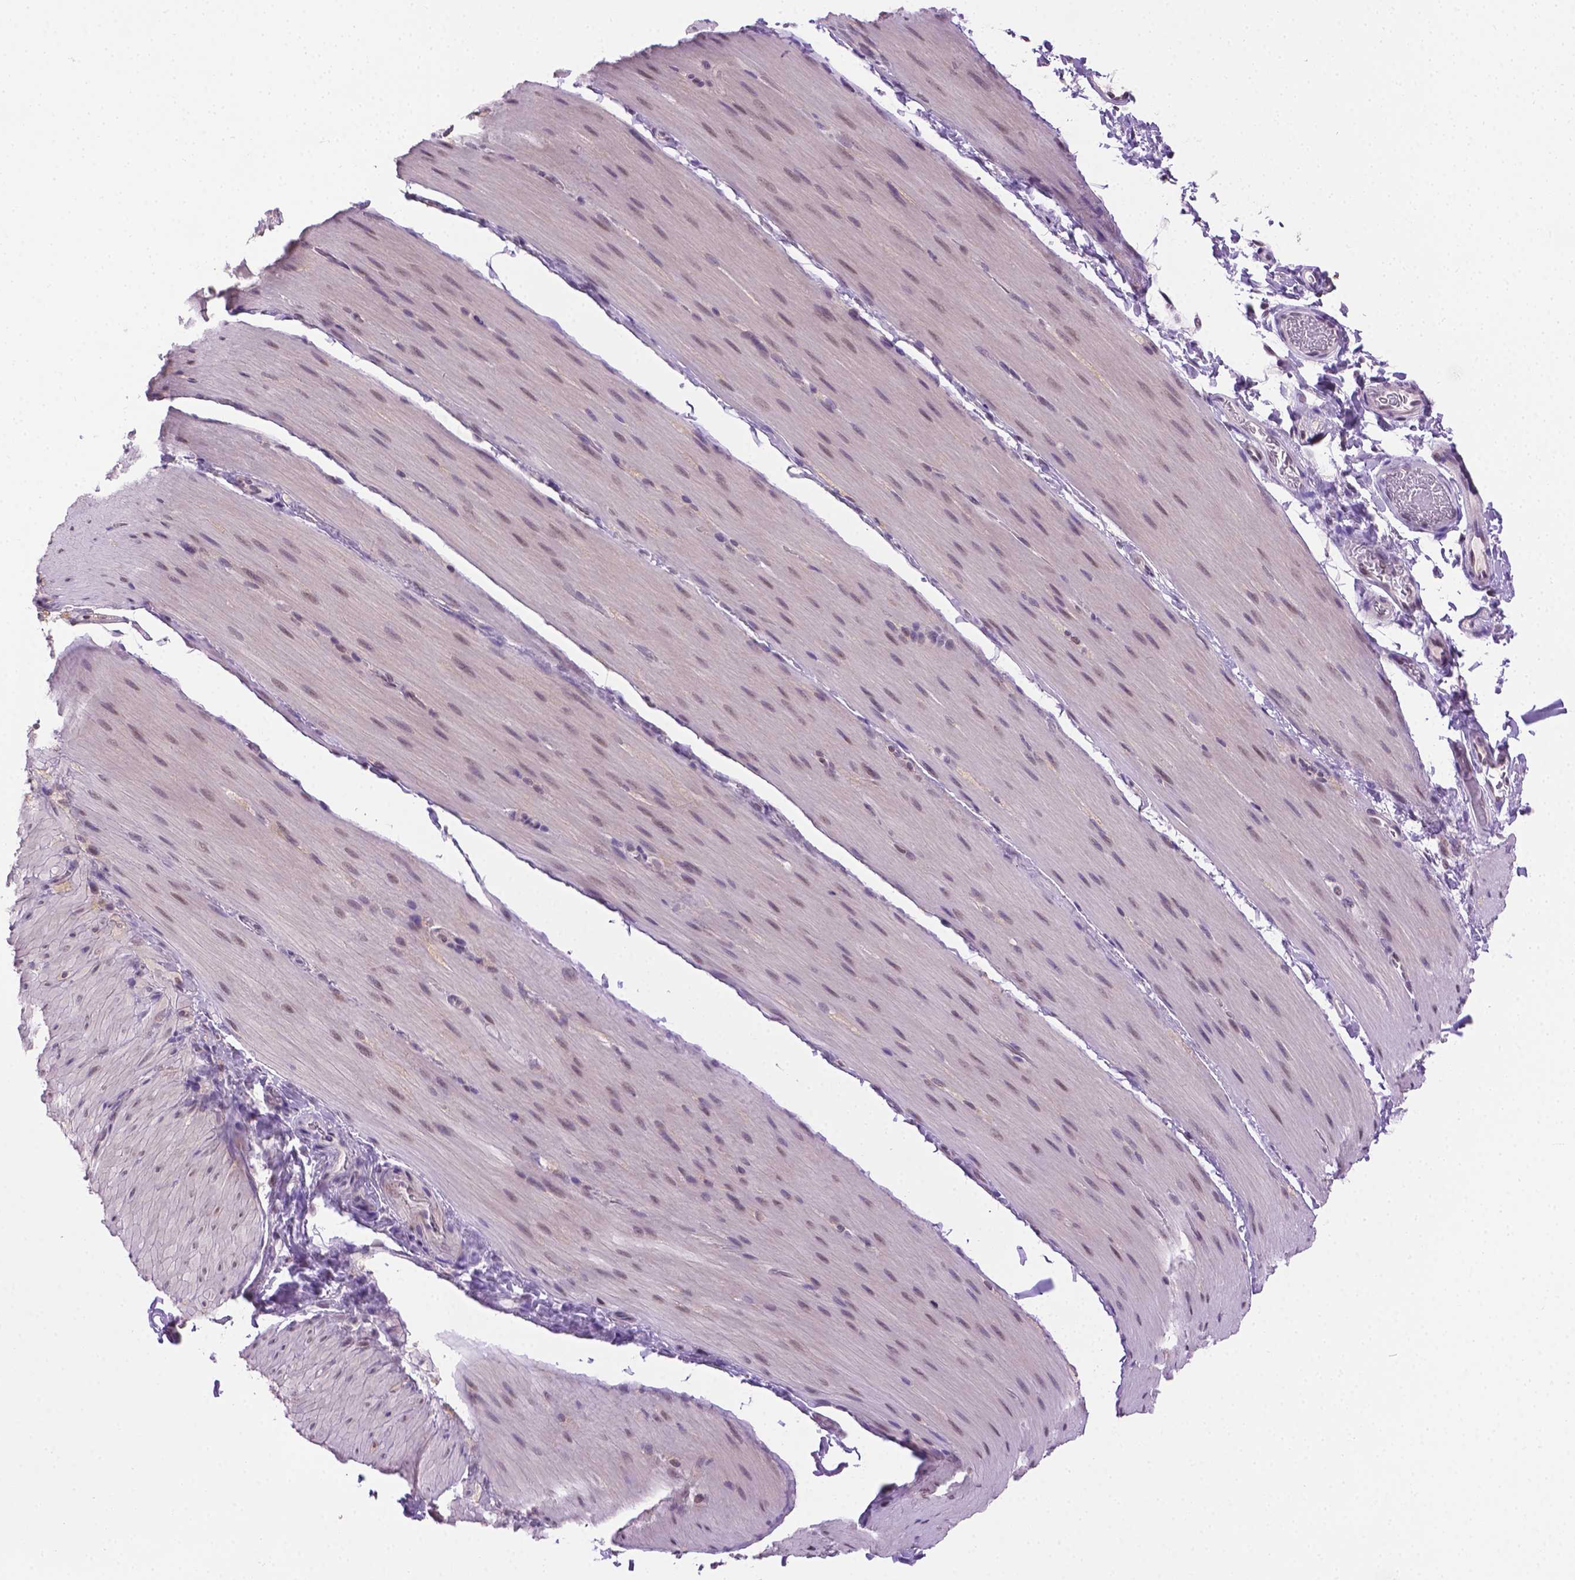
{"staining": {"intensity": "weak", "quantity": "<25%", "location": "nuclear"}, "tissue": "smooth muscle", "cell_type": "Smooth muscle cells", "image_type": "normal", "snomed": [{"axis": "morphology", "description": "Normal tissue, NOS"}, {"axis": "topography", "description": "Smooth muscle"}, {"axis": "topography", "description": "Colon"}], "caption": "Immunohistochemical staining of benign human smooth muscle reveals no significant positivity in smooth muscle cells. (DAB (3,3'-diaminobenzidine) immunohistochemistry, high magnification).", "gene": "ABI2", "patient": {"sex": "male", "age": 73}}